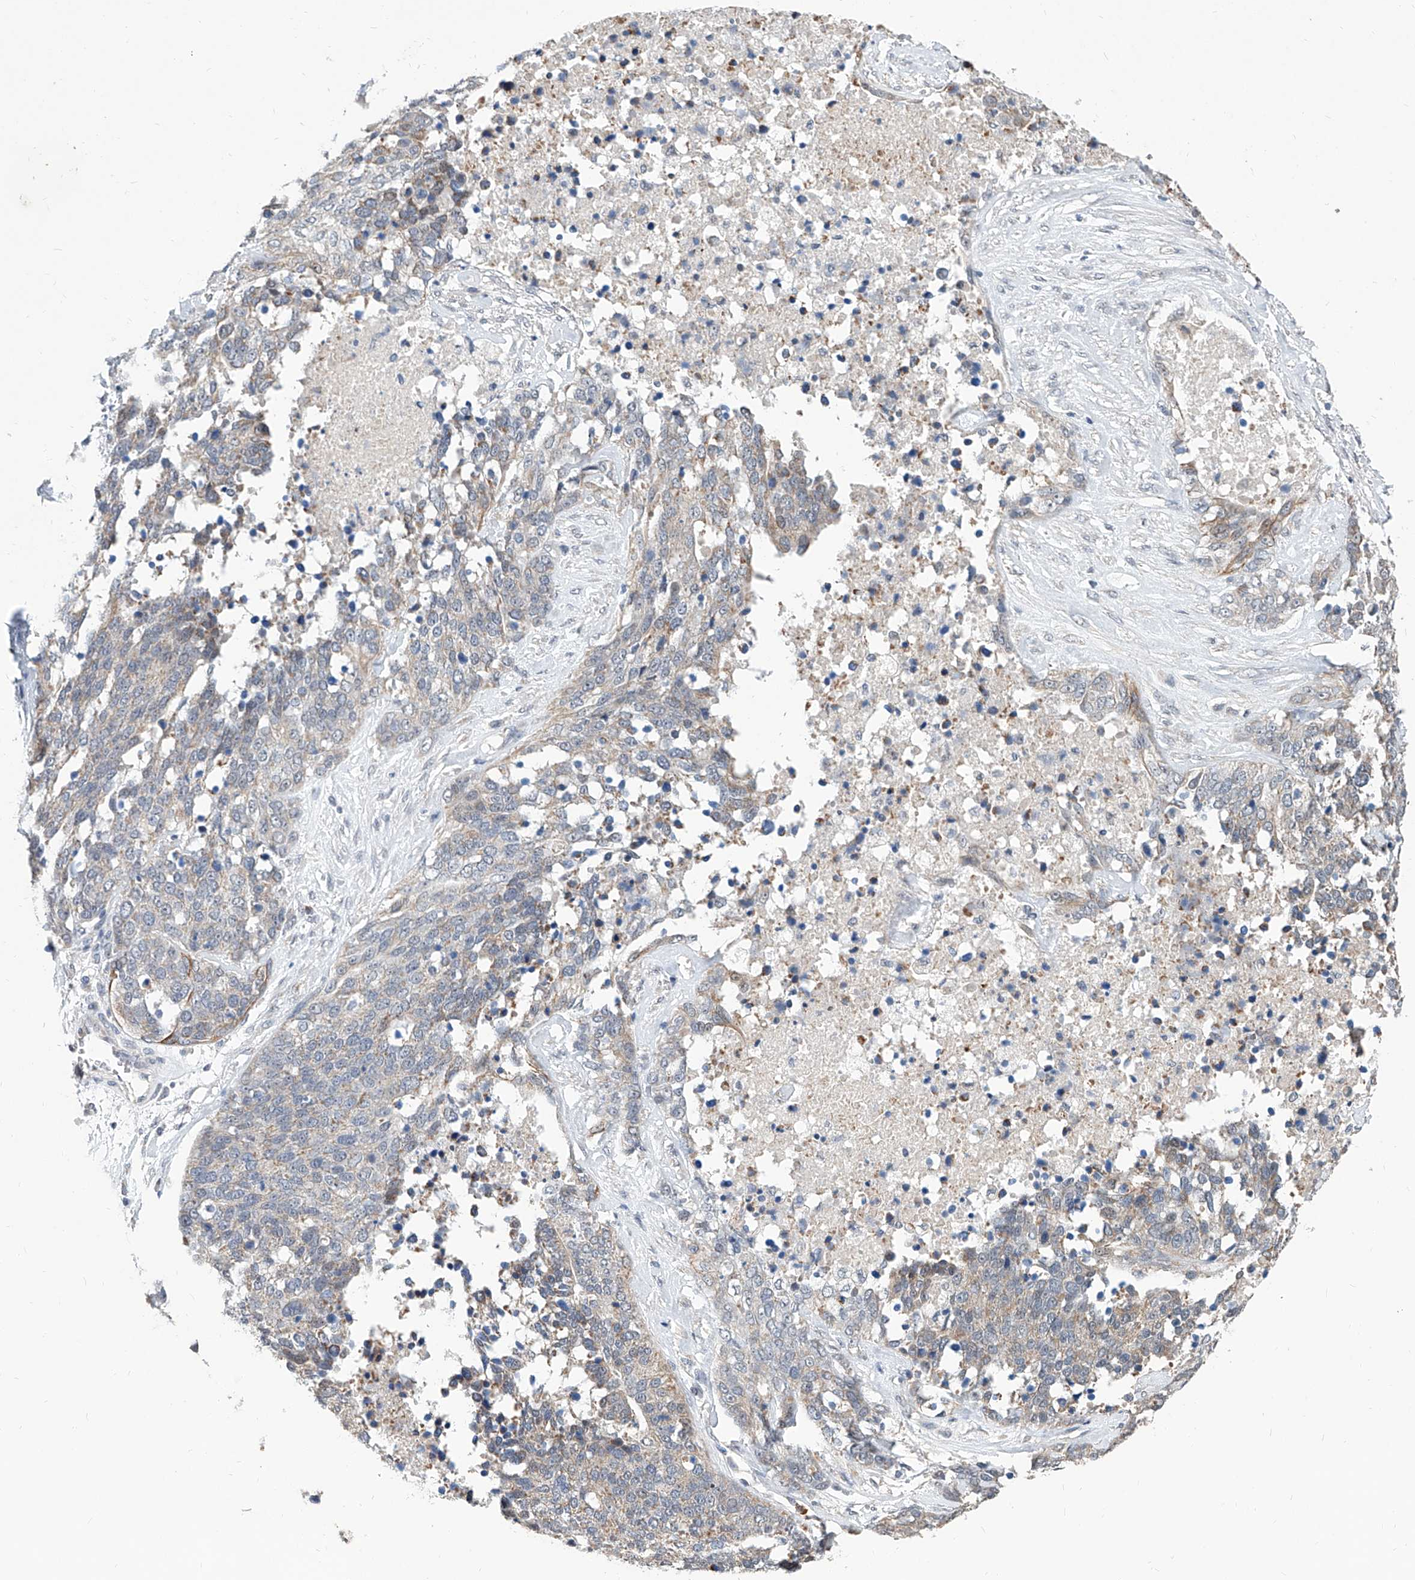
{"staining": {"intensity": "weak", "quantity": "25%-75%", "location": "cytoplasmic/membranous"}, "tissue": "ovarian cancer", "cell_type": "Tumor cells", "image_type": "cancer", "snomed": [{"axis": "morphology", "description": "Cystadenocarcinoma, serous, NOS"}, {"axis": "topography", "description": "Ovary"}], "caption": "The micrograph demonstrates immunohistochemical staining of ovarian serous cystadenocarcinoma. There is weak cytoplasmic/membranous staining is present in about 25%-75% of tumor cells.", "gene": "MFSD4B", "patient": {"sex": "female", "age": 44}}